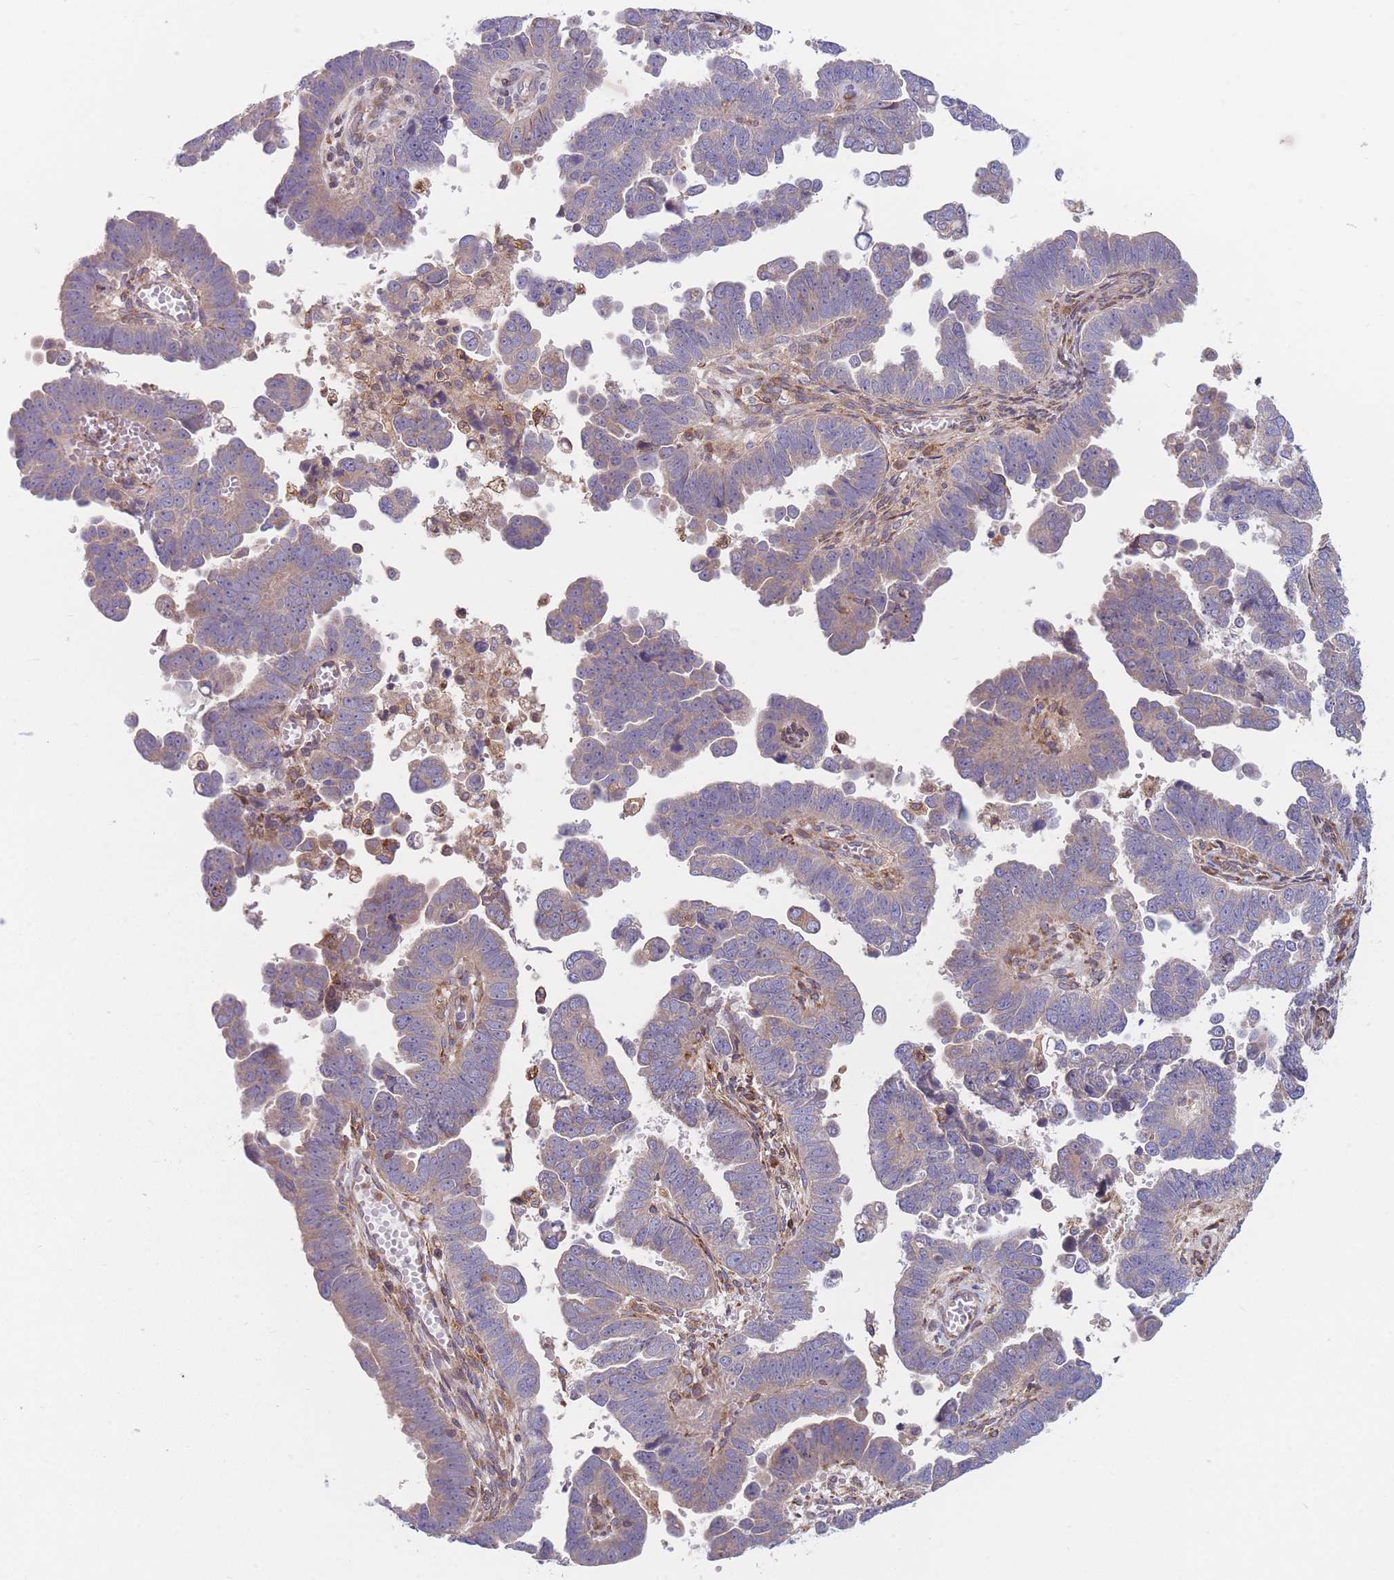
{"staining": {"intensity": "weak", "quantity": "<25%", "location": "cytoplasmic/membranous"}, "tissue": "endometrial cancer", "cell_type": "Tumor cells", "image_type": "cancer", "snomed": [{"axis": "morphology", "description": "Adenocarcinoma, NOS"}, {"axis": "topography", "description": "Endometrium"}], "caption": "Endometrial cancer was stained to show a protein in brown. There is no significant positivity in tumor cells. The staining was performed using DAB (3,3'-diaminobenzidine) to visualize the protein expression in brown, while the nuclei were stained in blue with hematoxylin (Magnification: 20x).", "gene": "TMEM131L", "patient": {"sex": "female", "age": 75}}